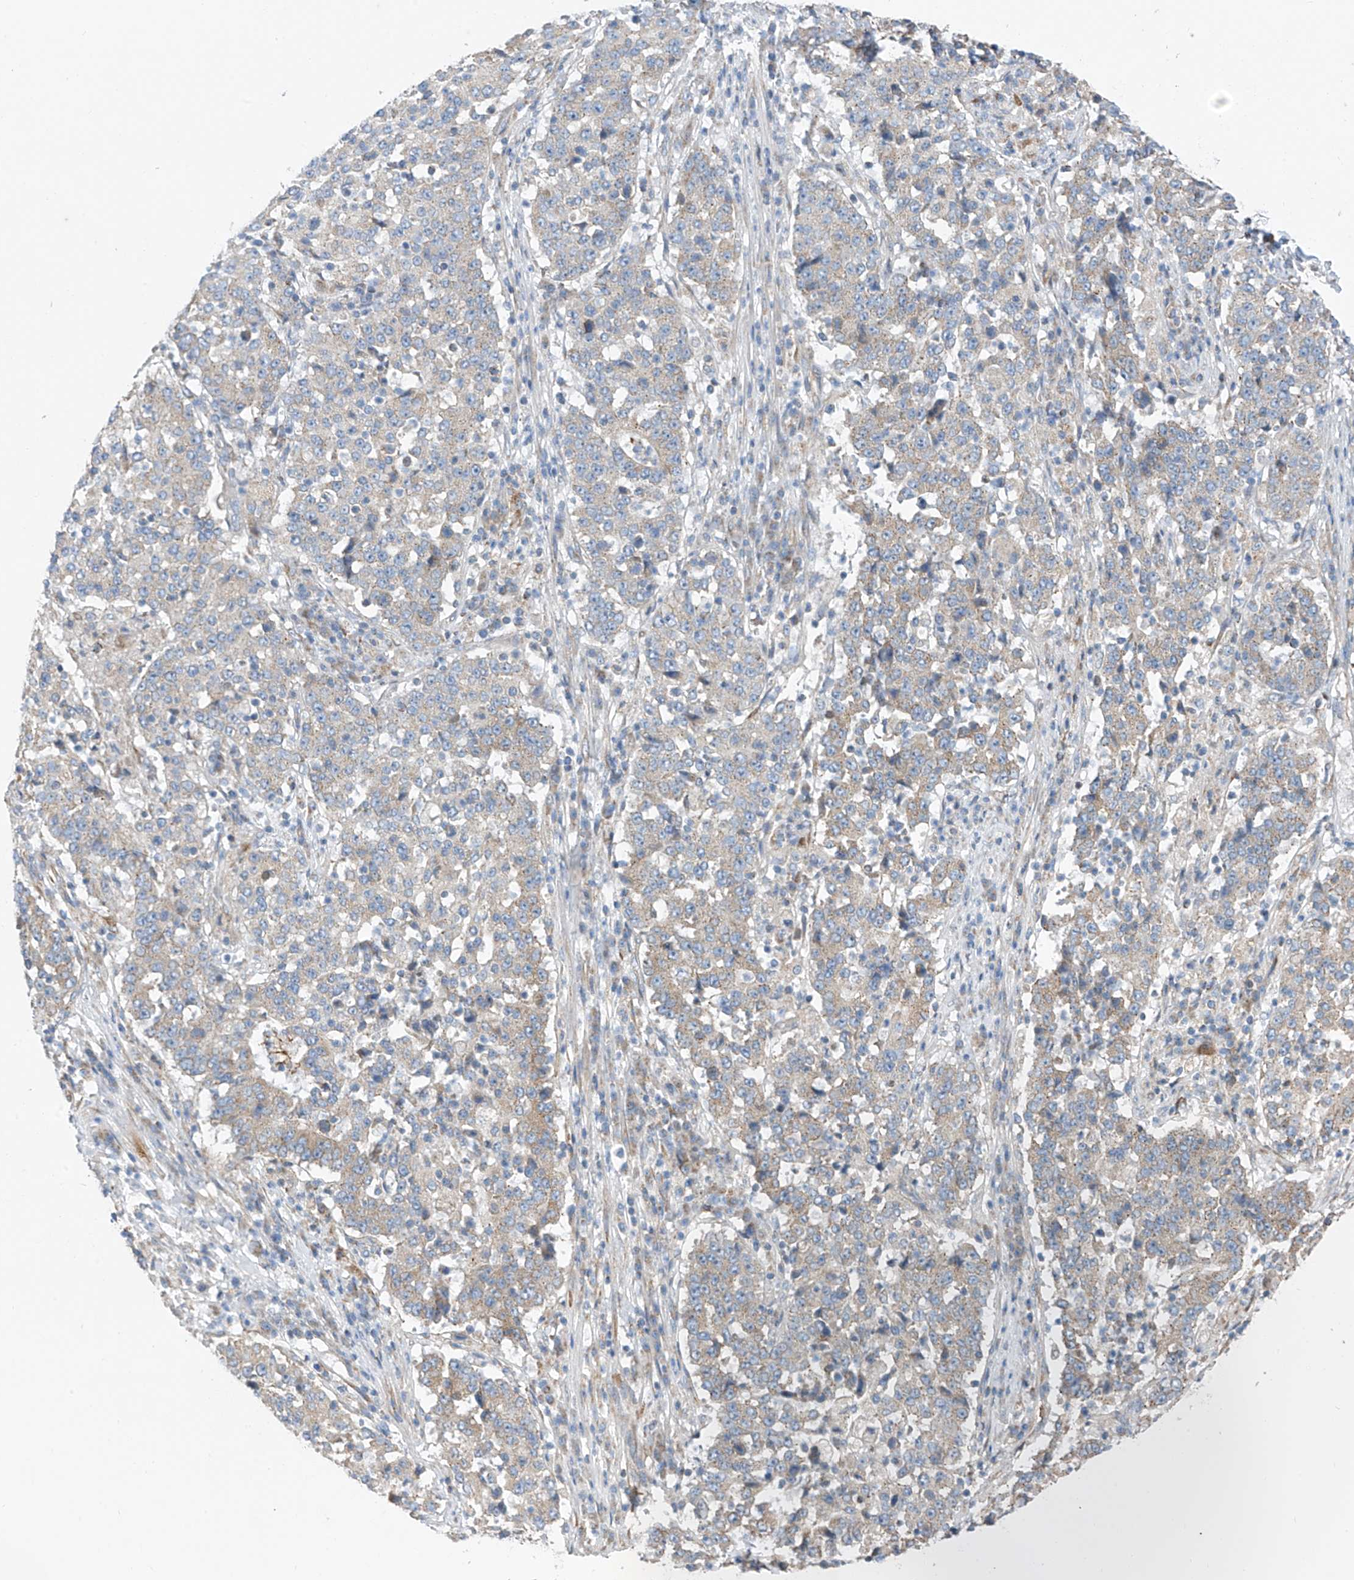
{"staining": {"intensity": "weak", "quantity": "25%-75%", "location": "cytoplasmic/membranous"}, "tissue": "stomach cancer", "cell_type": "Tumor cells", "image_type": "cancer", "snomed": [{"axis": "morphology", "description": "Adenocarcinoma, NOS"}, {"axis": "topography", "description": "Stomach"}], "caption": "Tumor cells demonstrate low levels of weak cytoplasmic/membranous positivity in approximately 25%-75% of cells in human adenocarcinoma (stomach).", "gene": "EOMES", "patient": {"sex": "male", "age": 59}}